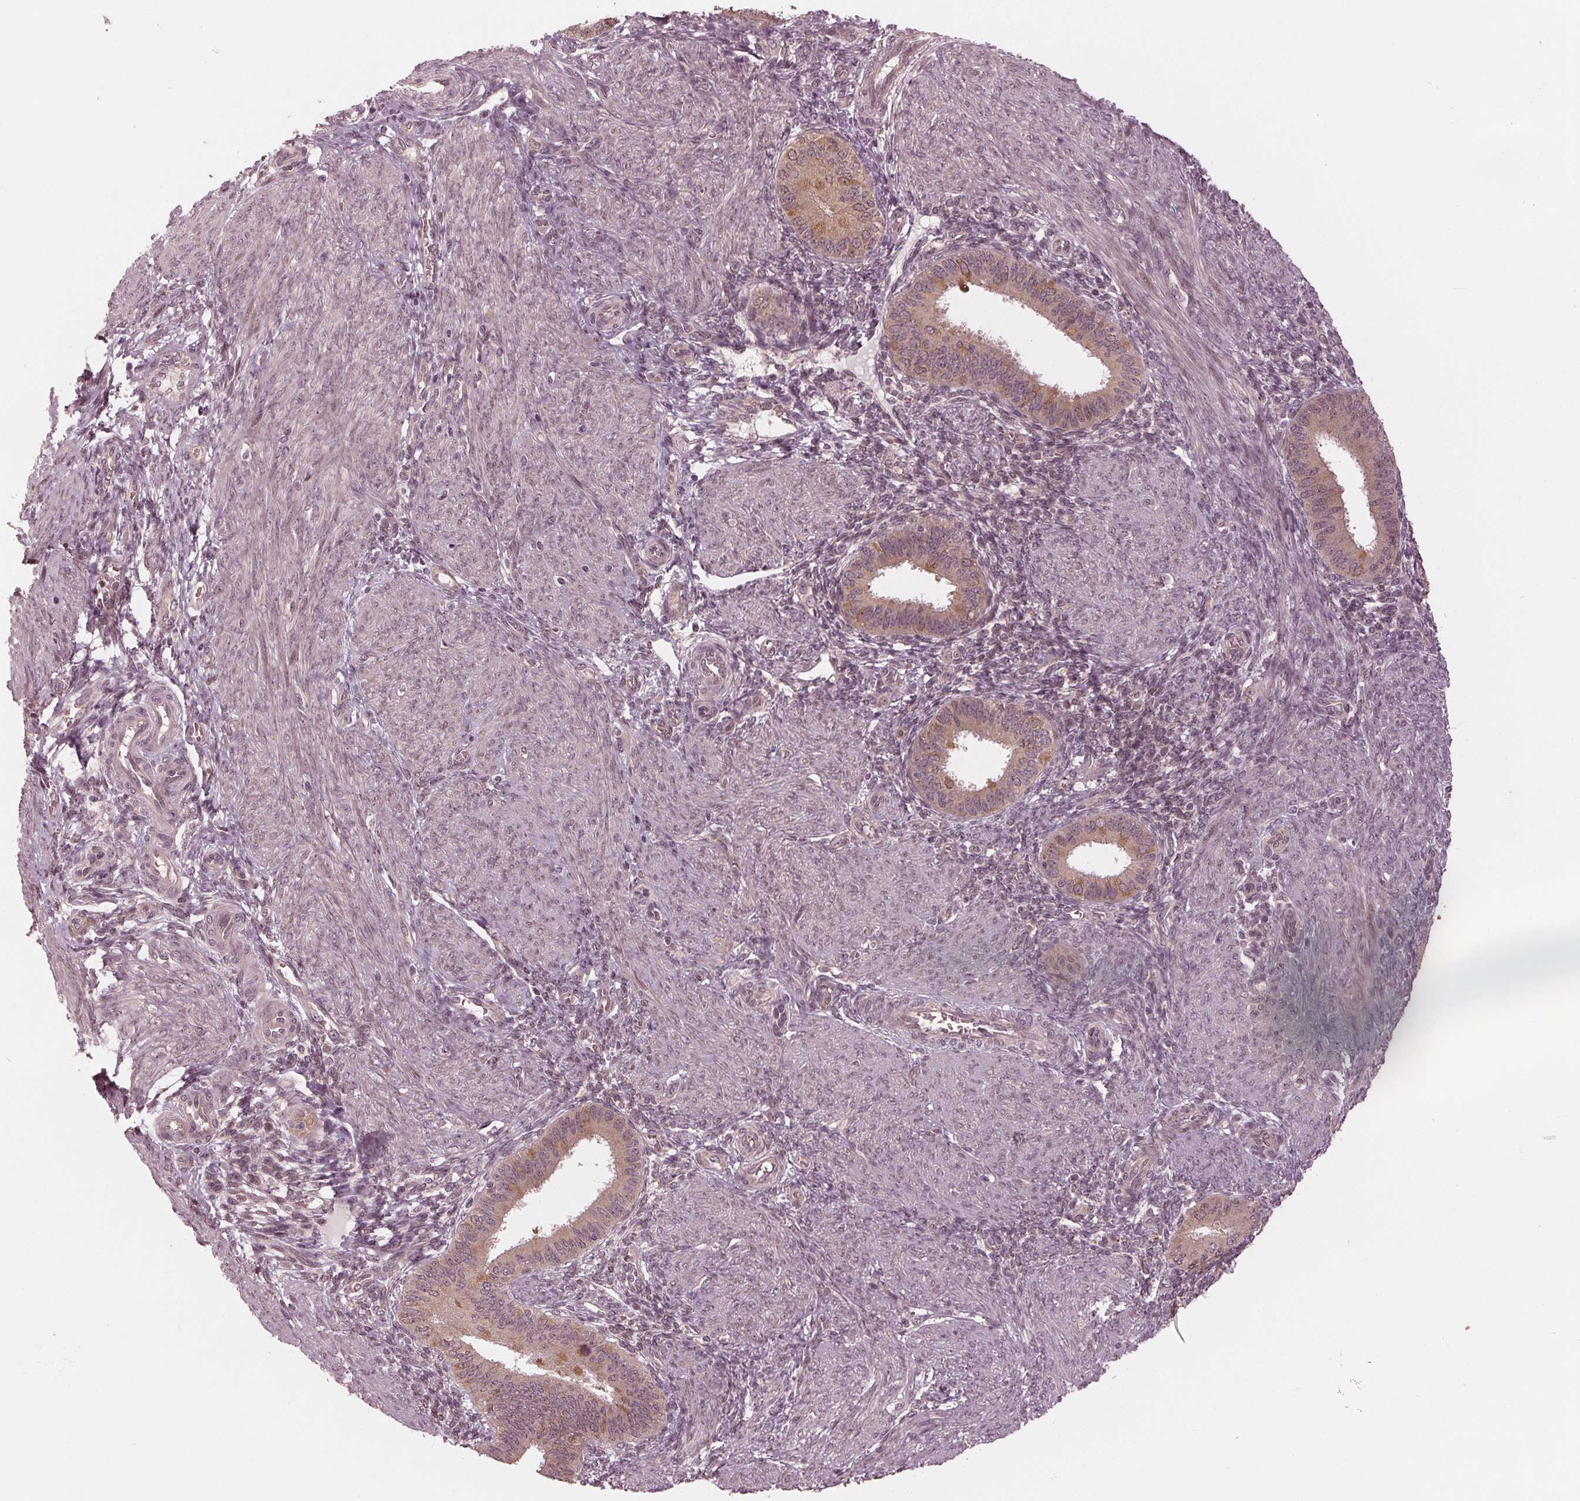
{"staining": {"intensity": "negative", "quantity": "none", "location": "none"}, "tissue": "endometrium", "cell_type": "Cells in endometrial stroma", "image_type": "normal", "snomed": [{"axis": "morphology", "description": "Normal tissue, NOS"}, {"axis": "topography", "description": "Endometrium"}], "caption": "Immunohistochemistry histopathology image of benign endometrium: human endometrium stained with DAB demonstrates no significant protein expression in cells in endometrial stroma. (DAB (3,3'-diaminobenzidine) IHC visualized using brightfield microscopy, high magnification).", "gene": "ZNF471", "patient": {"sex": "female", "age": 39}}